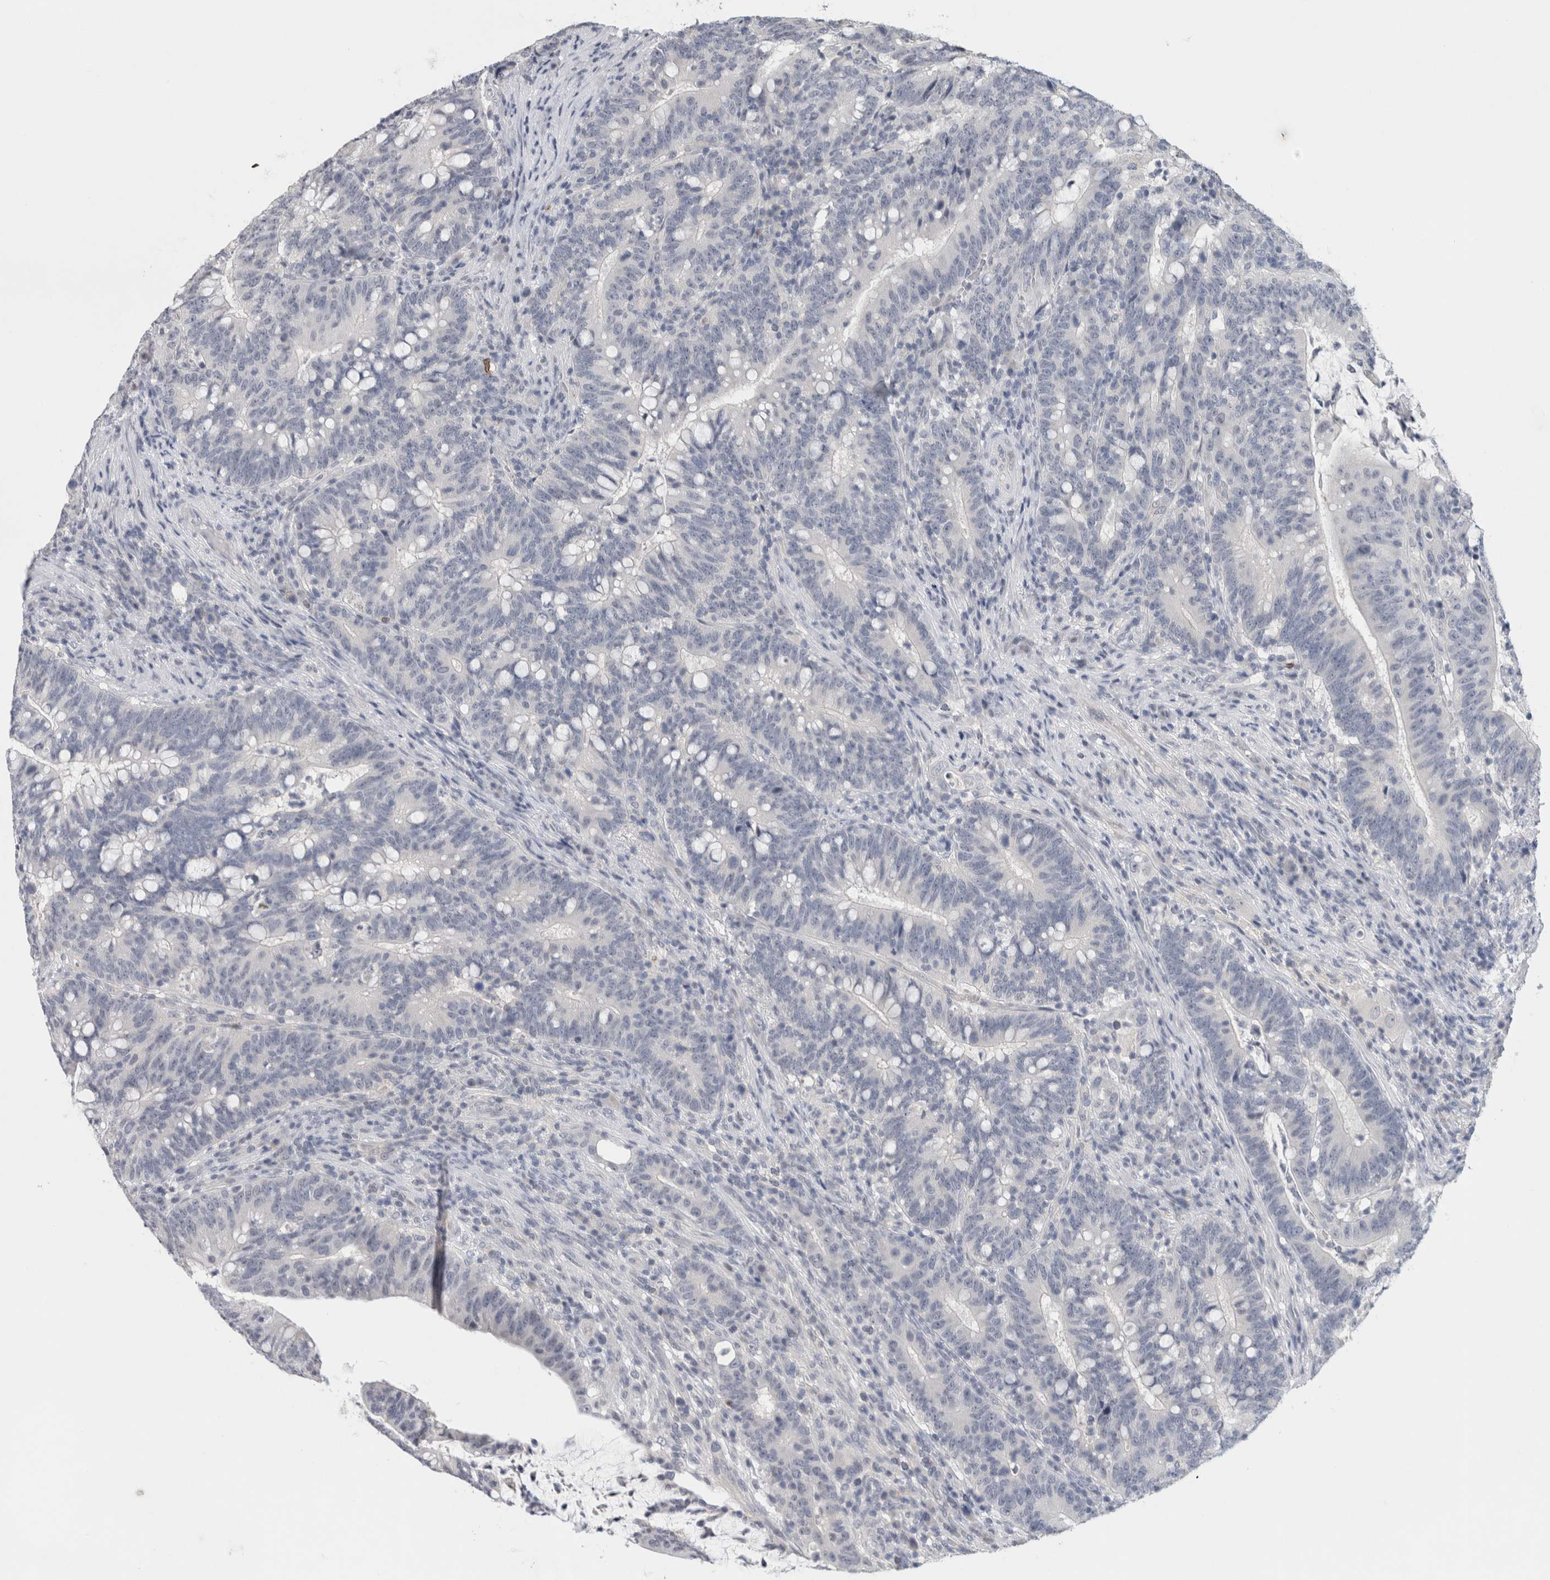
{"staining": {"intensity": "negative", "quantity": "none", "location": "none"}, "tissue": "colorectal cancer", "cell_type": "Tumor cells", "image_type": "cancer", "snomed": [{"axis": "morphology", "description": "Adenocarcinoma, NOS"}, {"axis": "topography", "description": "Colon"}], "caption": "A histopathology image of human adenocarcinoma (colorectal) is negative for staining in tumor cells.", "gene": "TONSL", "patient": {"sex": "female", "age": 66}}